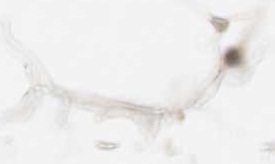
{"staining": {"intensity": "moderate", "quantity": ">75%", "location": "cytoplasmic/membranous"}, "tissue": "adipose tissue", "cell_type": "Adipocytes", "image_type": "normal", "snomed": [{"axis": "morphology", "description": "Normal tissue, NOS"}, {"axis": "topography", "description": "Breast"}, {"axis": "topography", "description": "Adipose tissue"}], "caption": "This is a micrograph of immunohistochemistry staining of benign adipose tissue, which shows moderate expression in the cytoplasmic/membranous of adipocytes.", "gene": "GALT", "patient": {"sex": "female", "age": 25}}